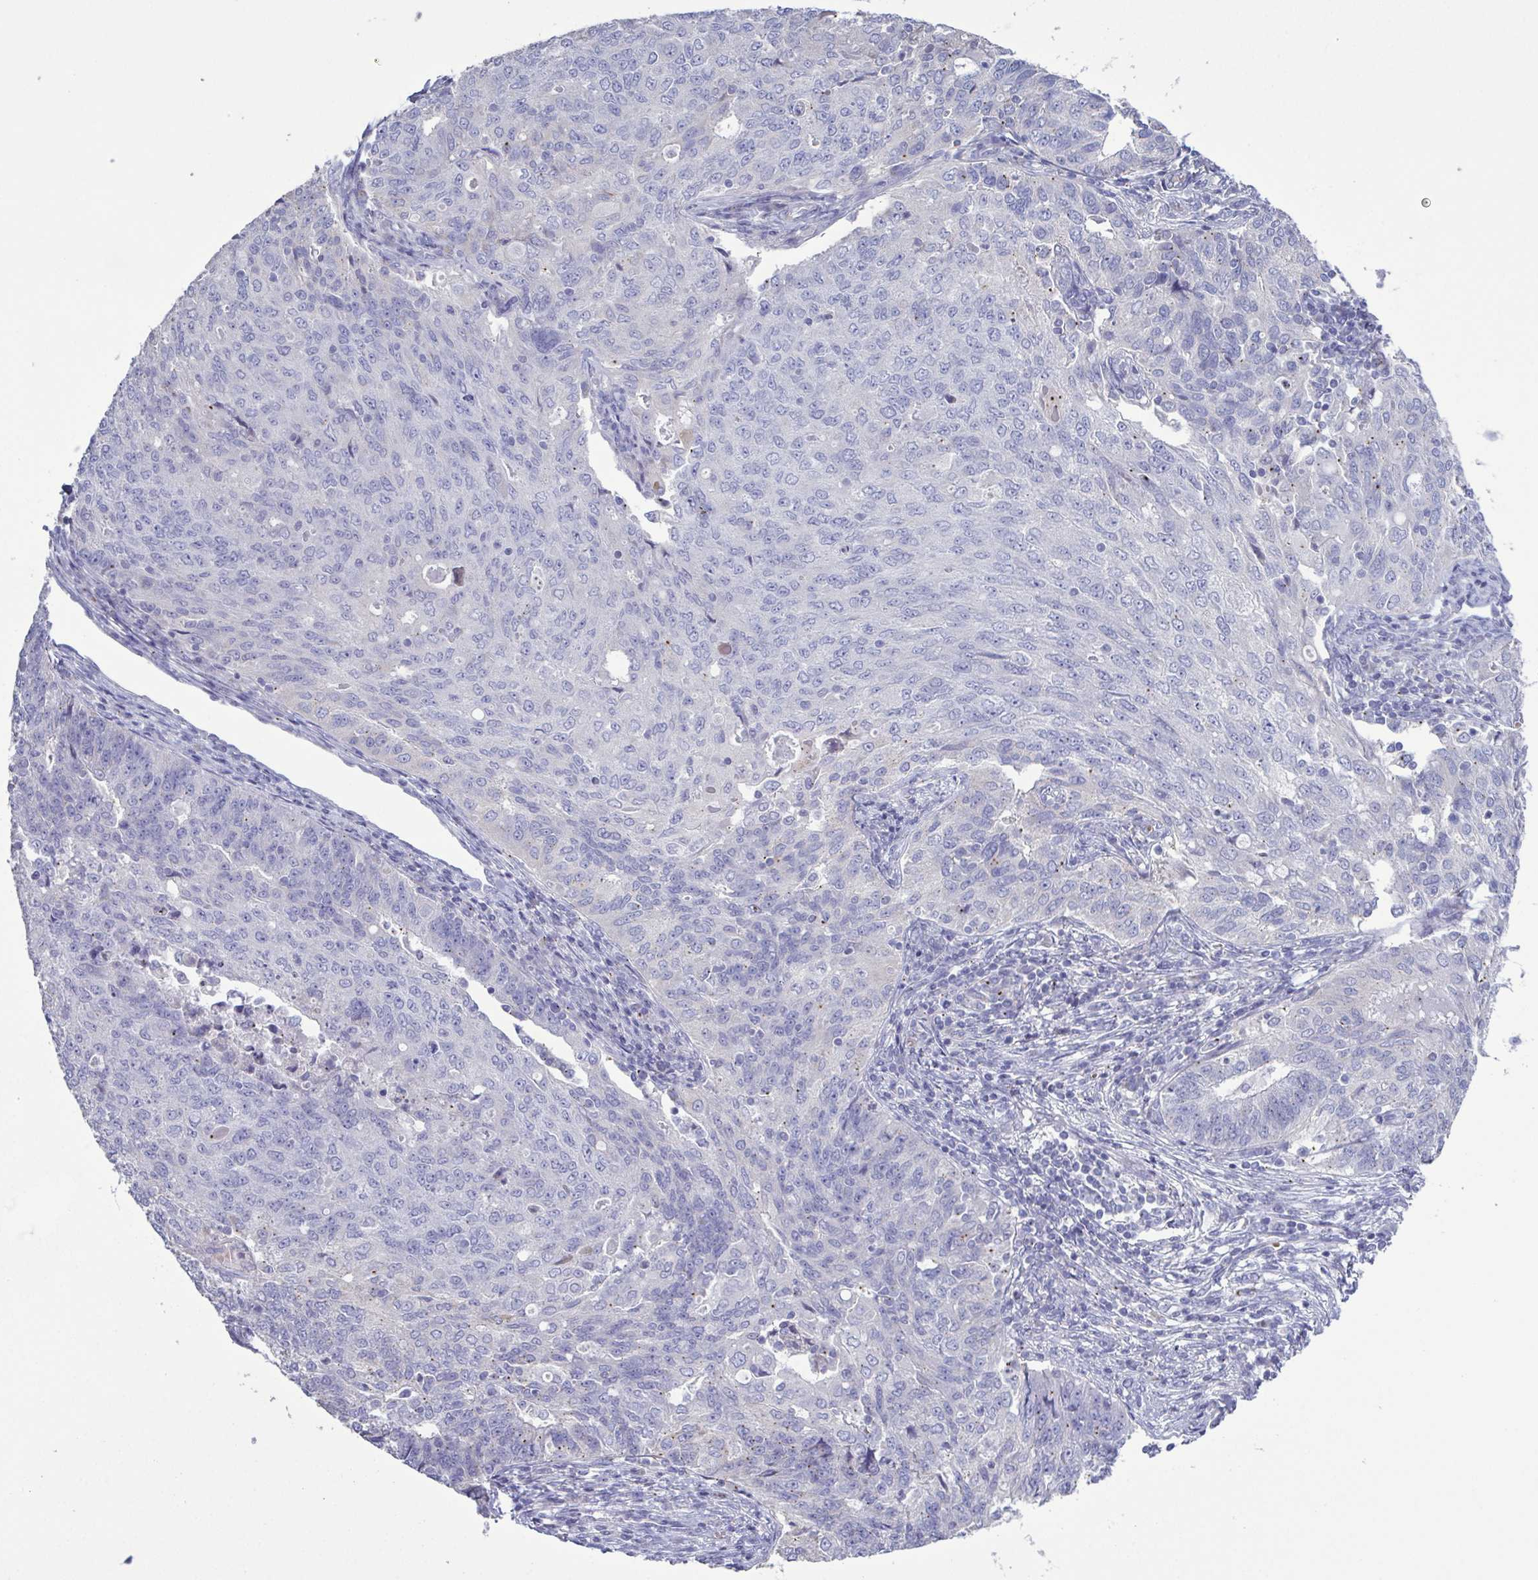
{"staining": {"intensity": "negative", "quantity": "none", "location": "none"}, "tissue": "endometrial cancer", "cell_type": "Tumor cells", "image_type": "cancer", "snomed": [{"axis": "morphology", "description": "Adenocarcinoma, NOS"}, {"axis": "topography", "description": "Endometrium"}], "caption": "Human adenocarcinoma (endometrial) stained for a protein using immunohistochemistry (IHC) exhibits no staining in tumor cells.", "gene": "GLDC", "patient": {"sex": "female", "age": 43}}